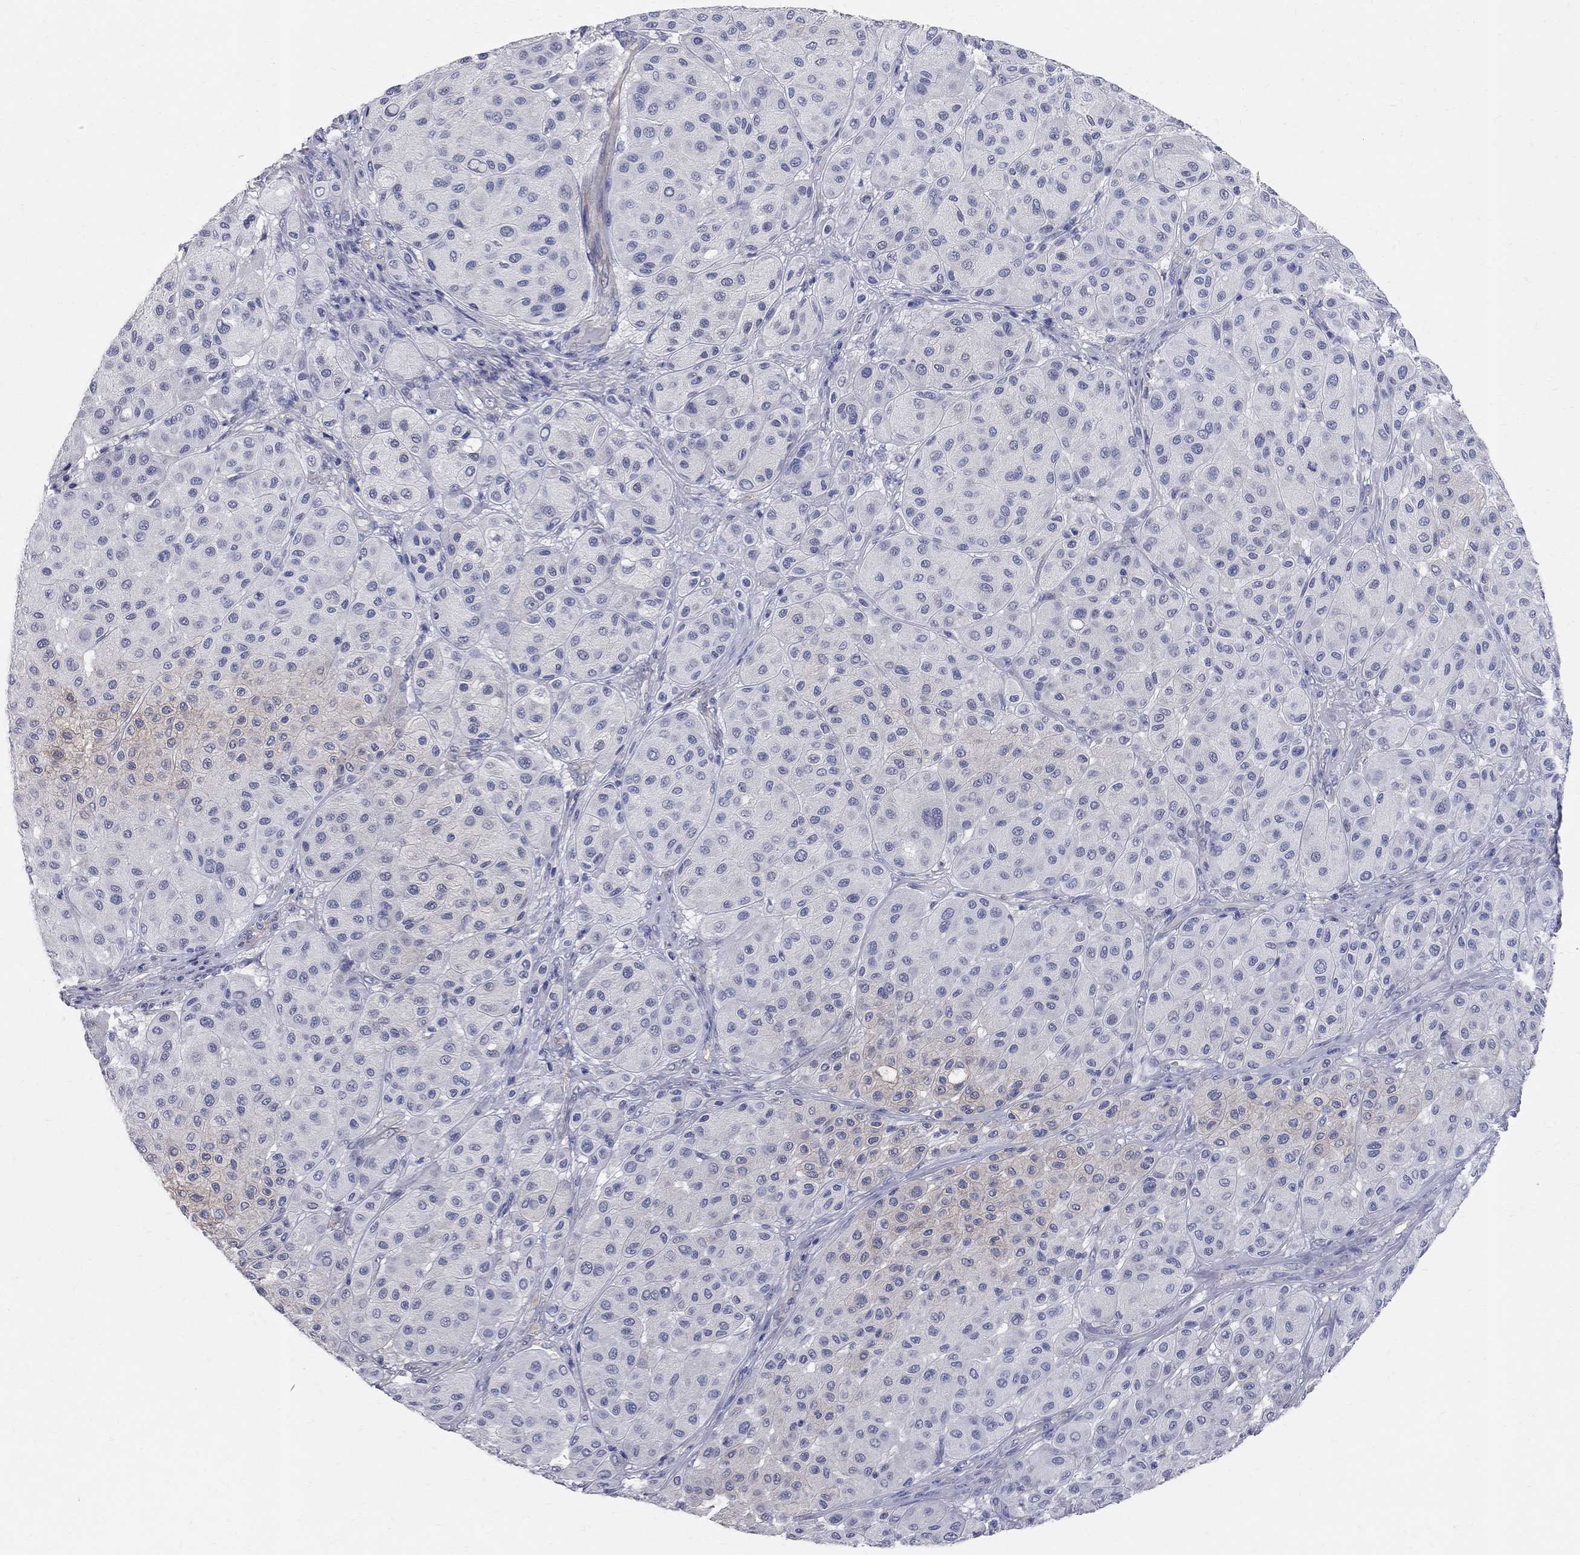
{"staining": {"intensity": "negative", "quantity": "none", "location": "none"}, "tissue": "melanoma", "cell_type": "Tumor cells", "image_type": "cancer", "snomed": [{"axis": "morphology", "description": "Malignant melanoma, Metastatic site"}, {"axis": "topography", "description": "Smooth muscle"}], "caption": "The histopathology image reveals no staining of tumor cells in melanoma.", "gene": "AOX1", "patient": {"sex": "male", "age": 41}}